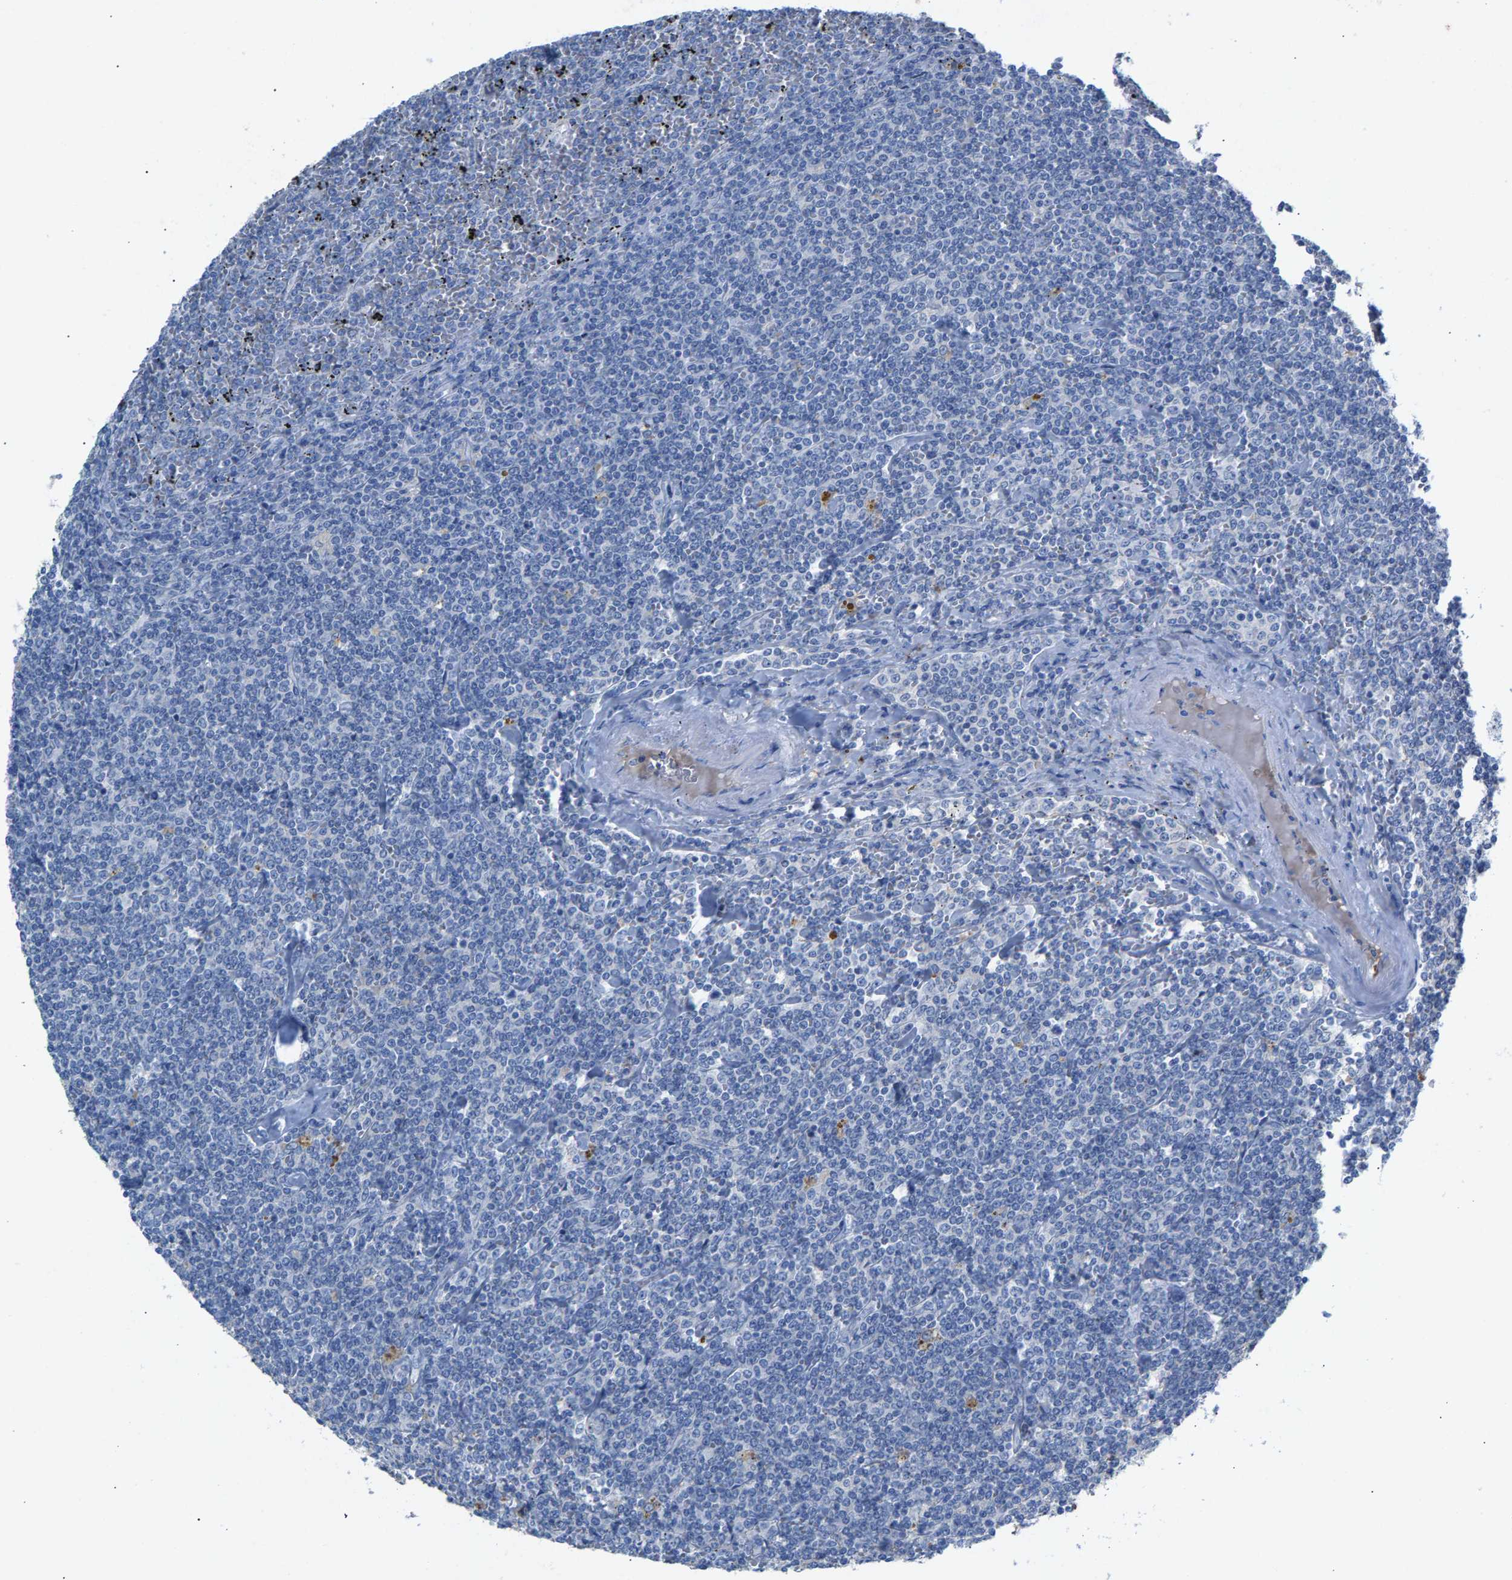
{"staining": {"intensity": "negative", "quantity": "none", "location": "none"}, "tissue": "lymphoma", "cell_type": "Tumor cells", "image_type": "cancer", "snomed": [{"axis": "morphology", "description": "Malignant lymphoma, non-Hodgkin's type, Low grade"}, {"axis": "topography", "description": "Spleen"}], "caption": "An image of lymphoma stained for a protein exhibits no brown staining in tumor cells.", "gene": "APOH", "patient": {"sex": "female", "age": 19}}